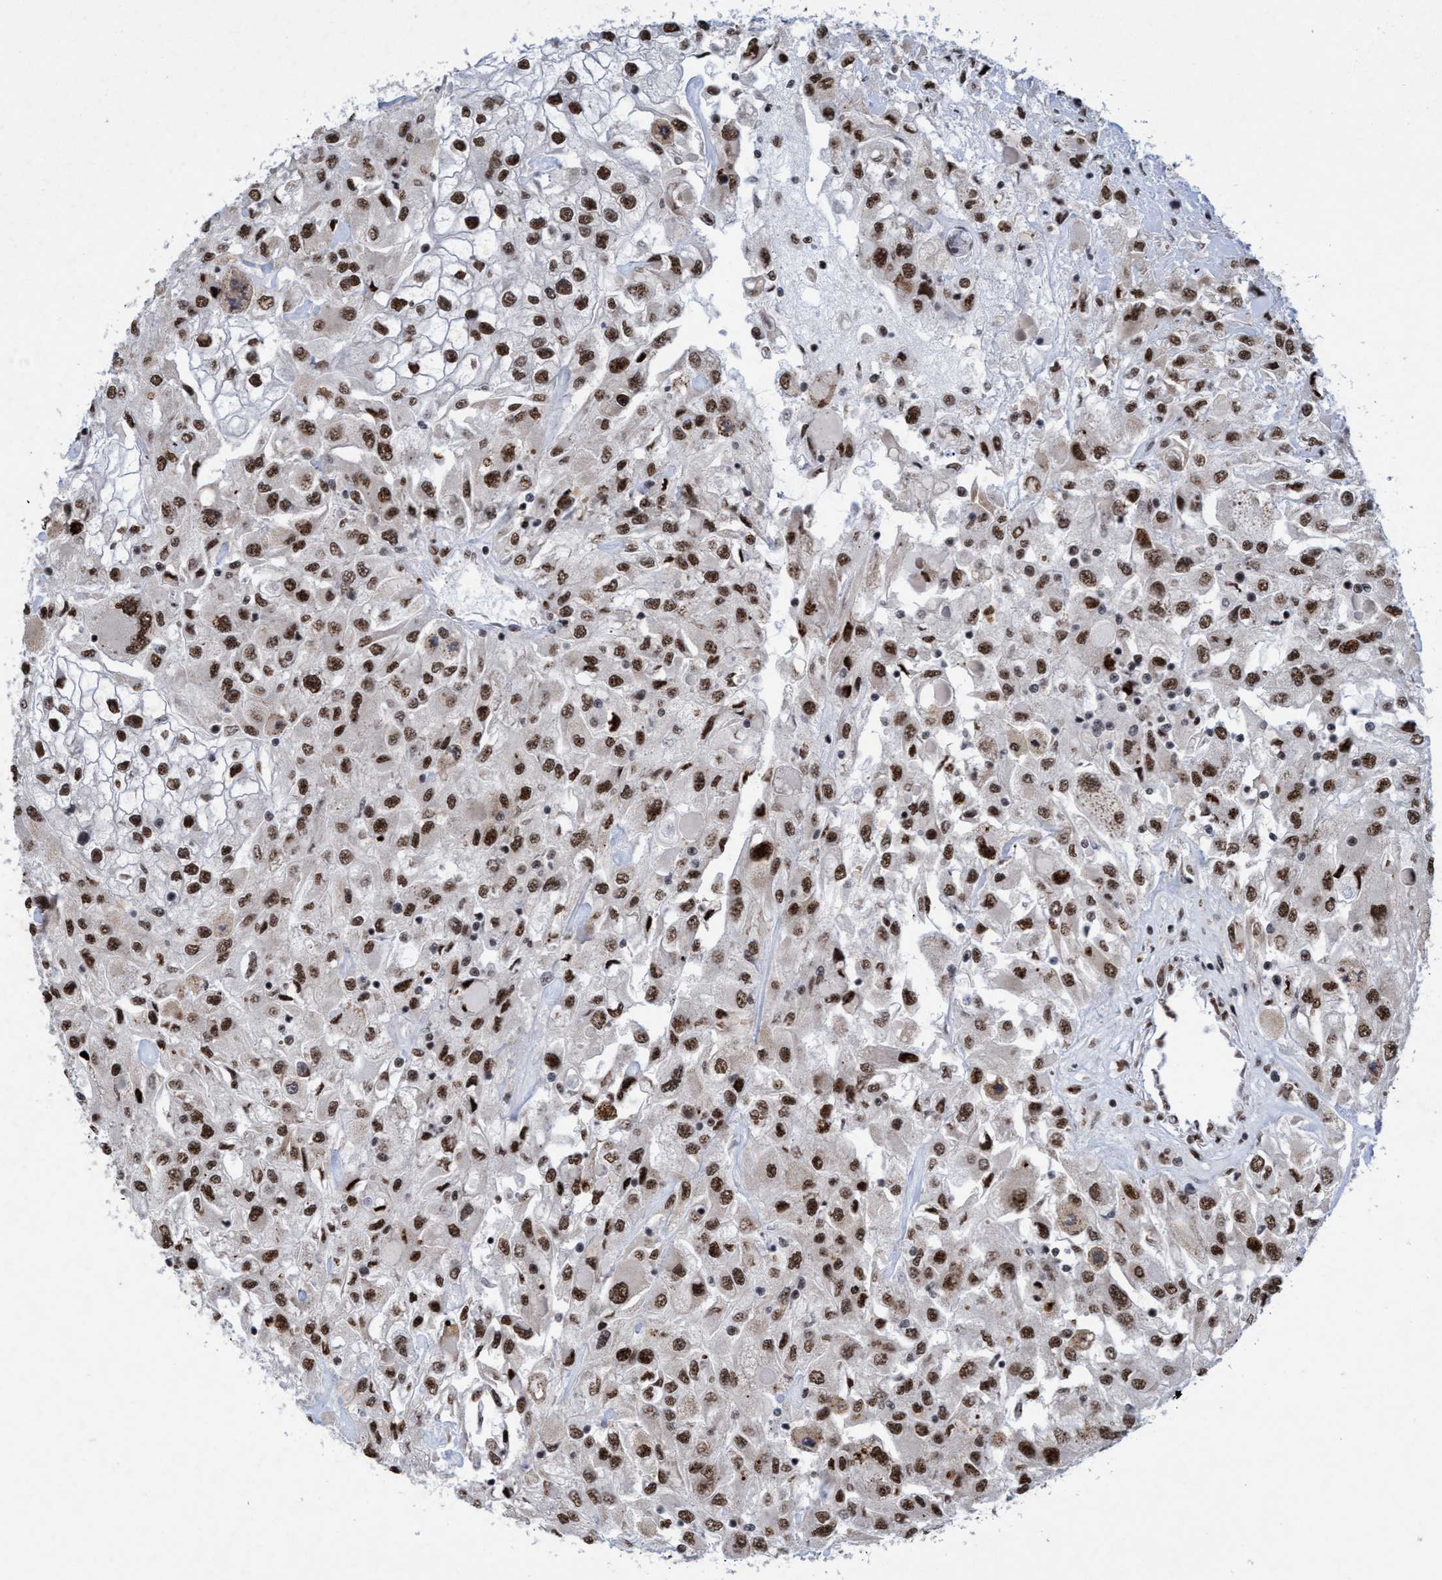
{"staining": {"intensity": "strong", "quantity": ">75%", "location": "nuclear"}, "tissue": "renal cancer", "cell_type": "Tumor cells", "image_type": "cancer", "snomed": [{"axis": "morphology", "description": "Adenocarcinoma, NOS"}, {"axis": "topography", "description": "Kidney"}], "caption": "Immunohistochemistry (DAB (3,3'-diaminobenzidine)) staining of human renal cancer (adenocarcinoma) displays strong nuclear protein positivity in approximately >75% of tumor cells.", "gene": "GLT6D1", "patient": {"sex": "female", "age": 52}}